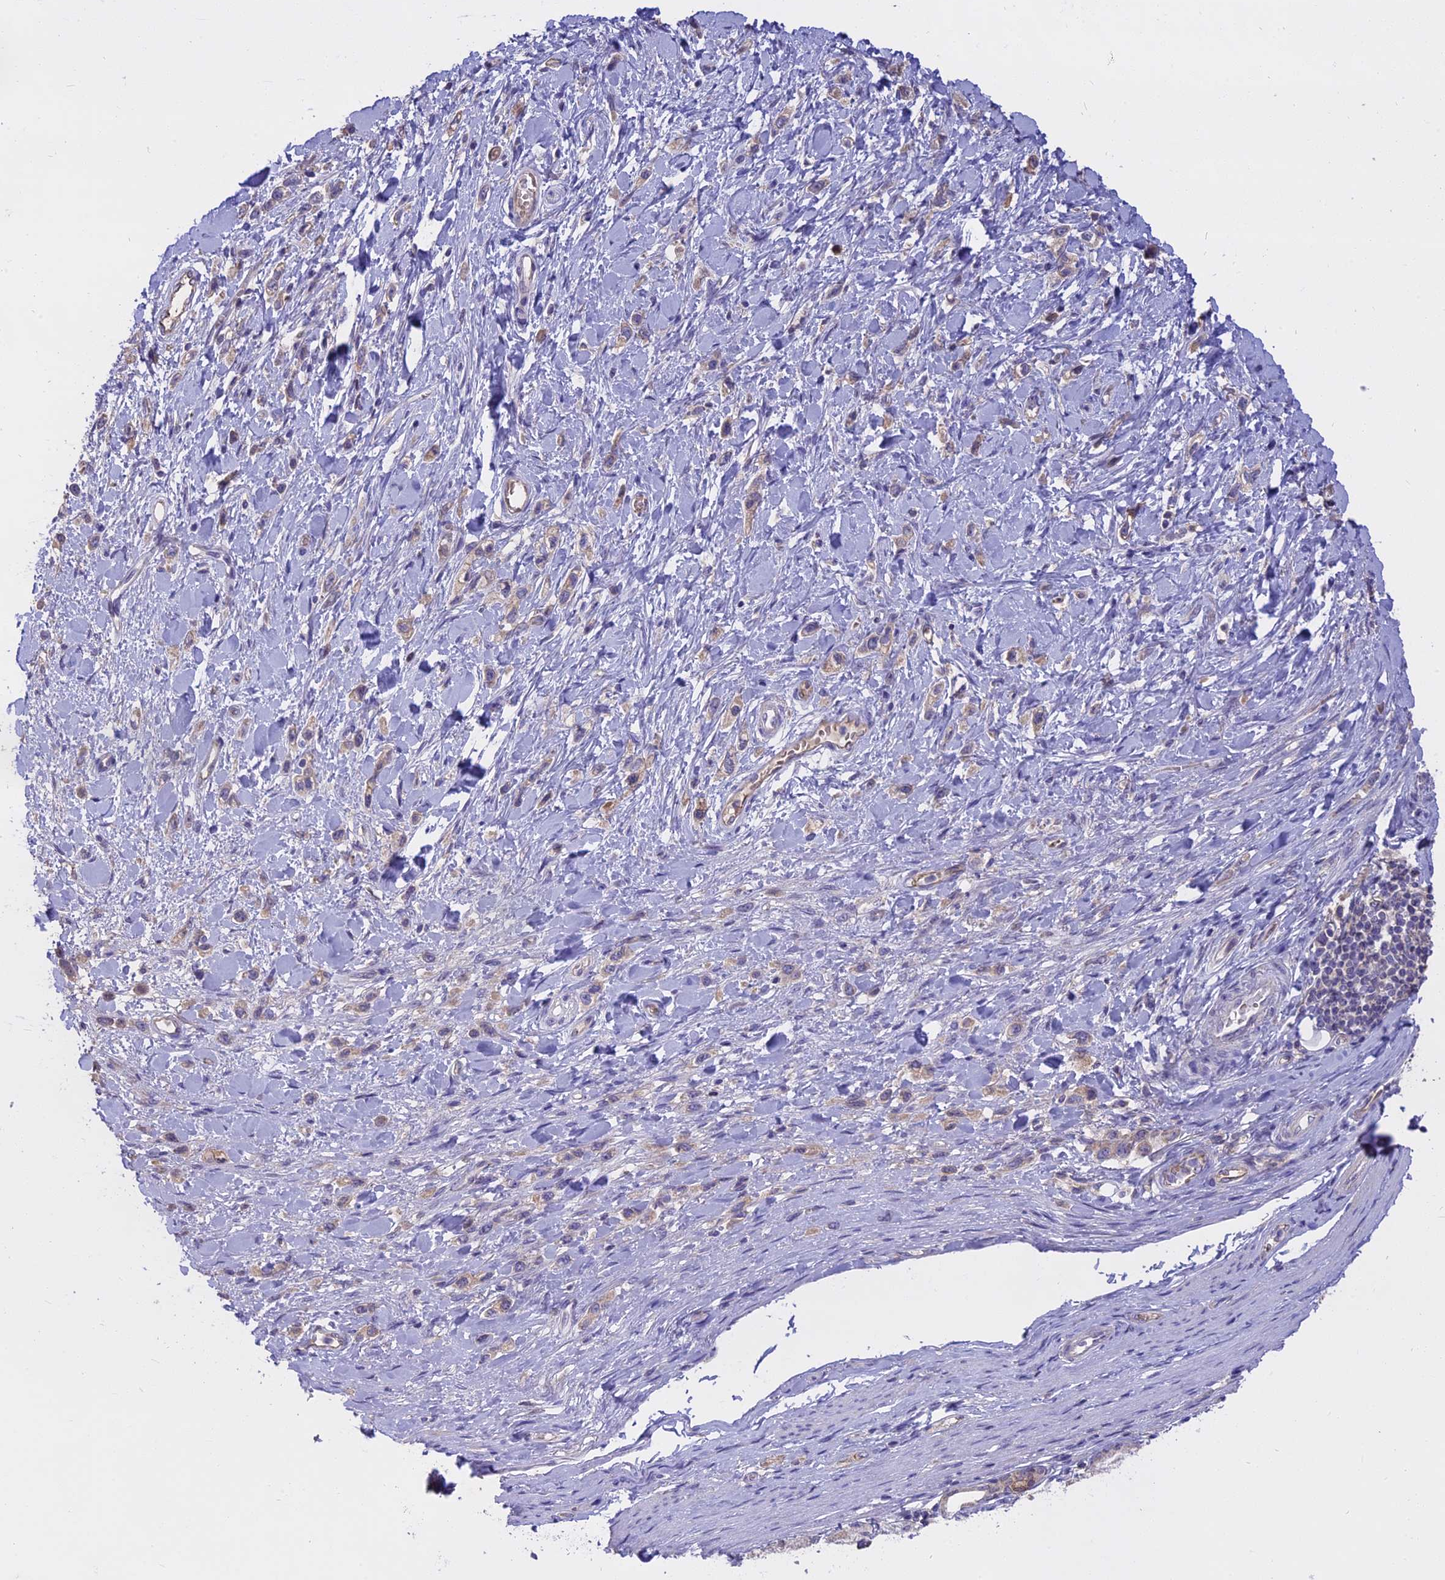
{"staining": {"intensity": "weak", "quantity": ">75%", "location": "cytoplasmic/membranous"}, "tissue": "stomach cancer", "cell_type": "Tumor cells", "image_type": "cancer", "snomed": [{"axis": "morphology", "description": "Adenocarcinoma, NOS"}, {"axis": "topography", "description": "Stomach"}], "caption": "Immunohistochemical staining of human stomach cancer (adenocarcinoma) shows low levels of weak cytoplasmic/membranous protein staining in about >75% of tumor cells. (DAB IHC, brown staining for protein, blue staining for nuclei).", "gene": "WFDC2", "patient": {"sex": "female", "age": 65}}